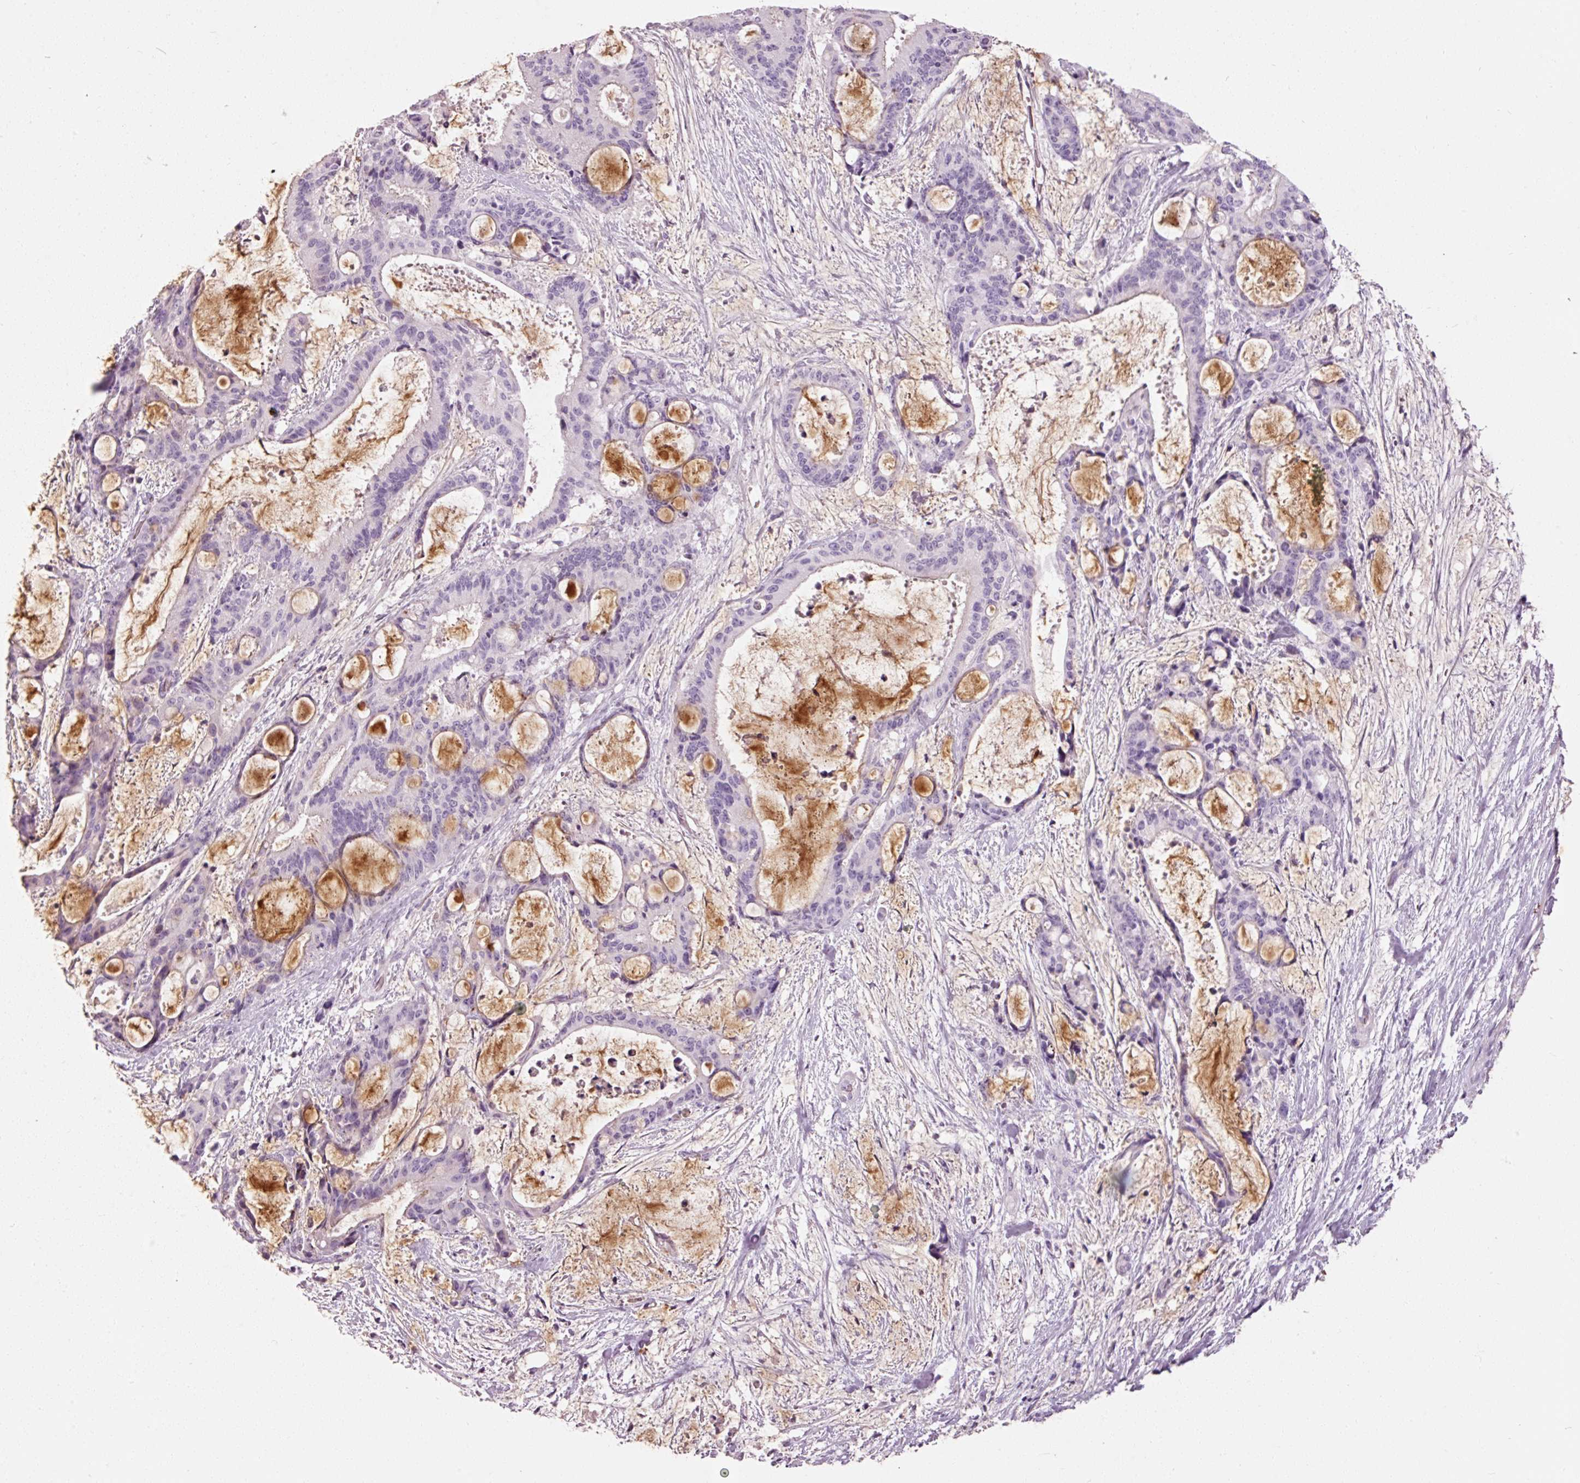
{"staining": {"intensity": "negative", "quantity": "none", "location": "none"}, "tissue": "liver cancer", "cell_type": "Tumor cells", "image_type": "cancer", "snomed": [{"axis": "morphology", "description": "Normal tissue, NOS"}, {"axis": "morphology", "description": "Cholangiocarcinoma"}, {"axis": "topography", "description": "Liver"}, {"axis": "topography", "description": "Peripheral nerve tissue"}], "caption": "The histopathology image reveals no significant staining in tumor cells of liver cancer. (Brightfield microscopy of DAB (3,3'-diaminobenzidine) immunohistochemistry (IHC) at high magnification).", "gene": "MUC5AC", "patient": {"sex": "female", "age": 73}}